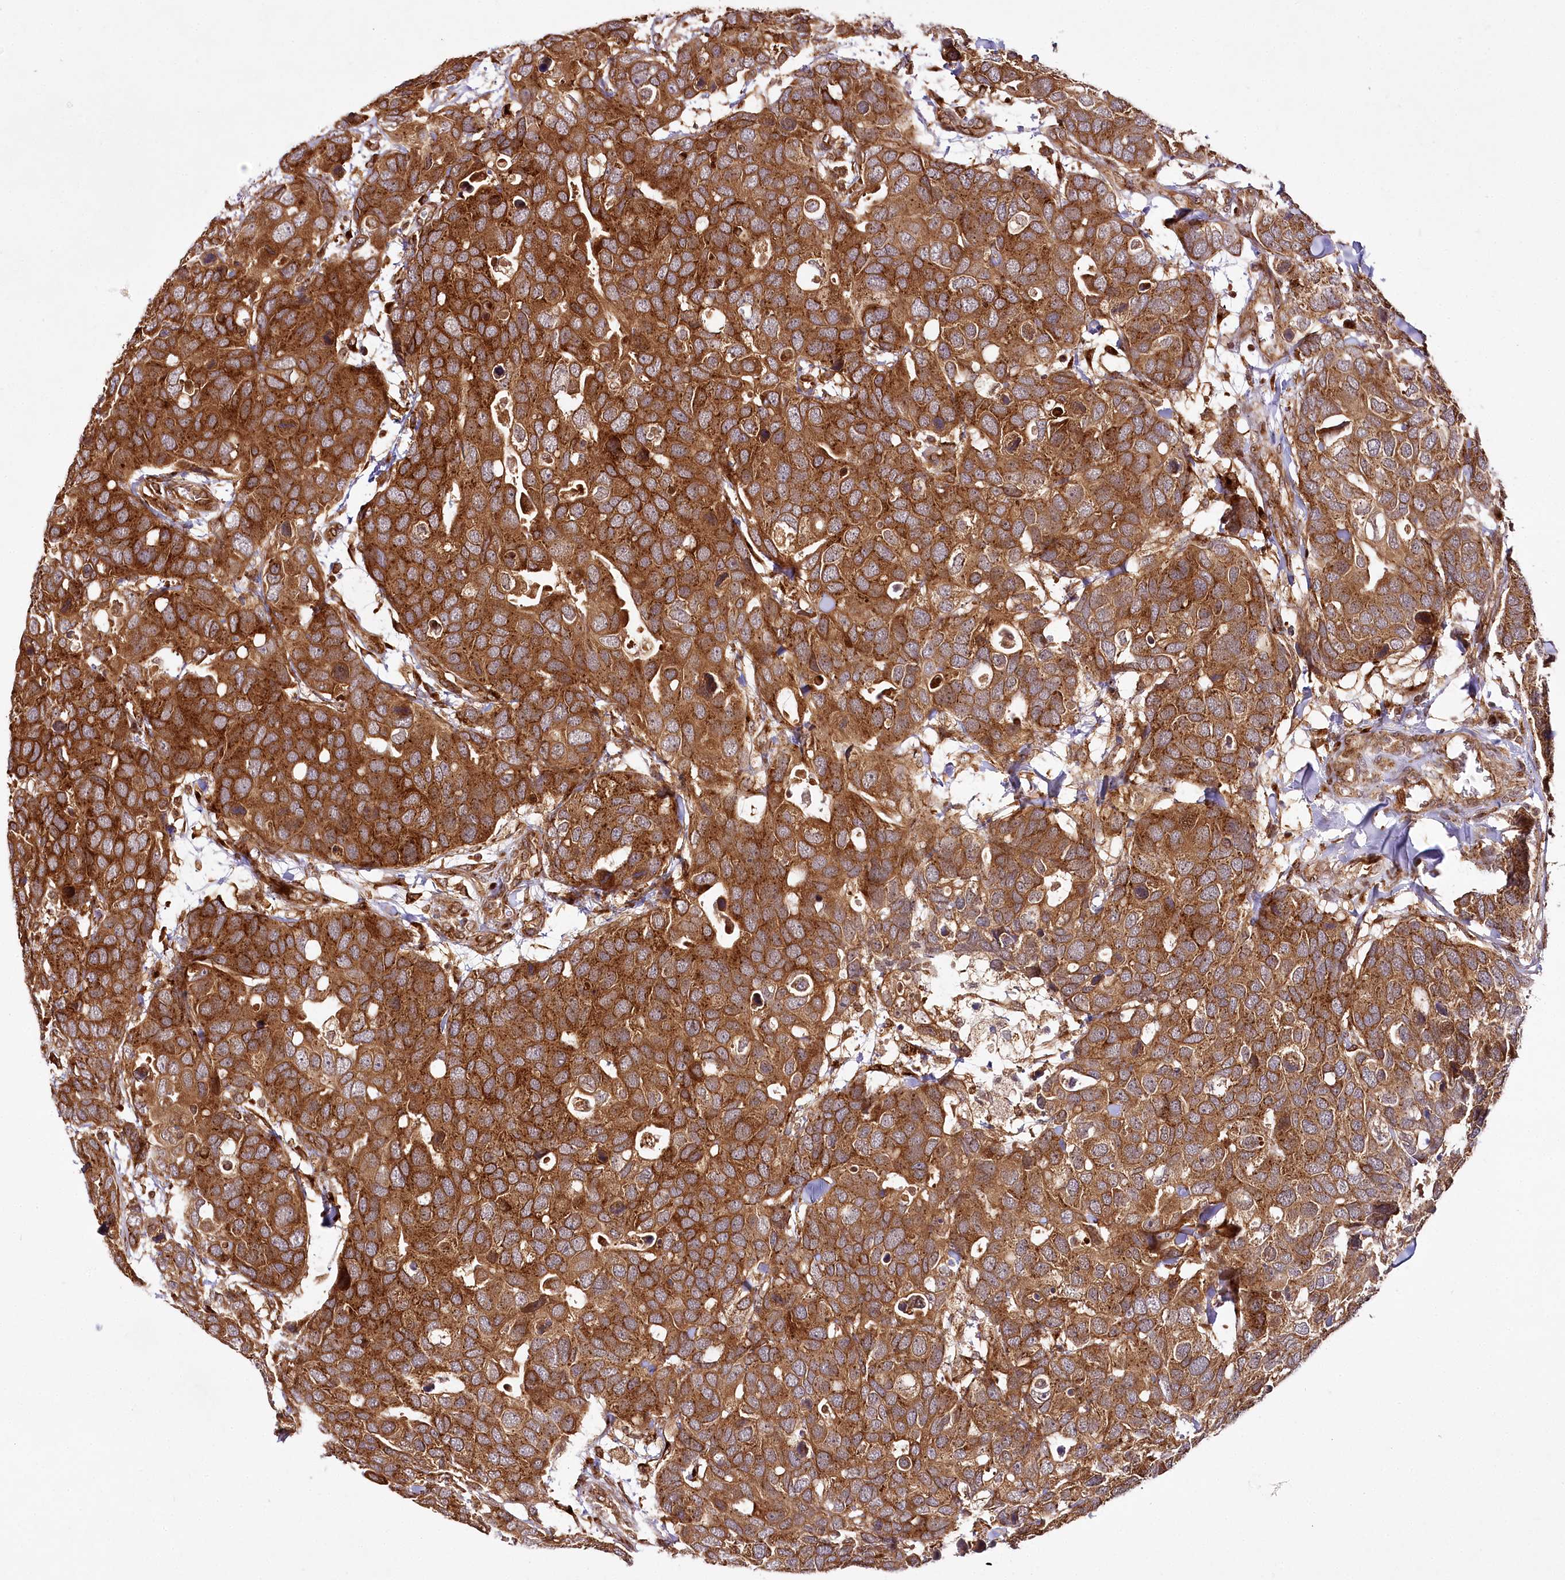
{"staining": {"intensity": "strong", "quantity": ">75%", "location": "cytoplasmic/membranous"}, "tissue": "breast cancer", "cell_type": "Tumor cells", "image_type": "cancer", "snomed": [{"axis": "morphology", "description": "Duct carcinoma"}, {"axis": "topography", "description": "Breast"}], "caption": "Protein staining reveals strong cytoplasmic/membranous expression in about >75% of tumor cells in breast intraductal carcinoma.", "gene": "COPG1", "patient": {"sex": "female", "age": 83}}